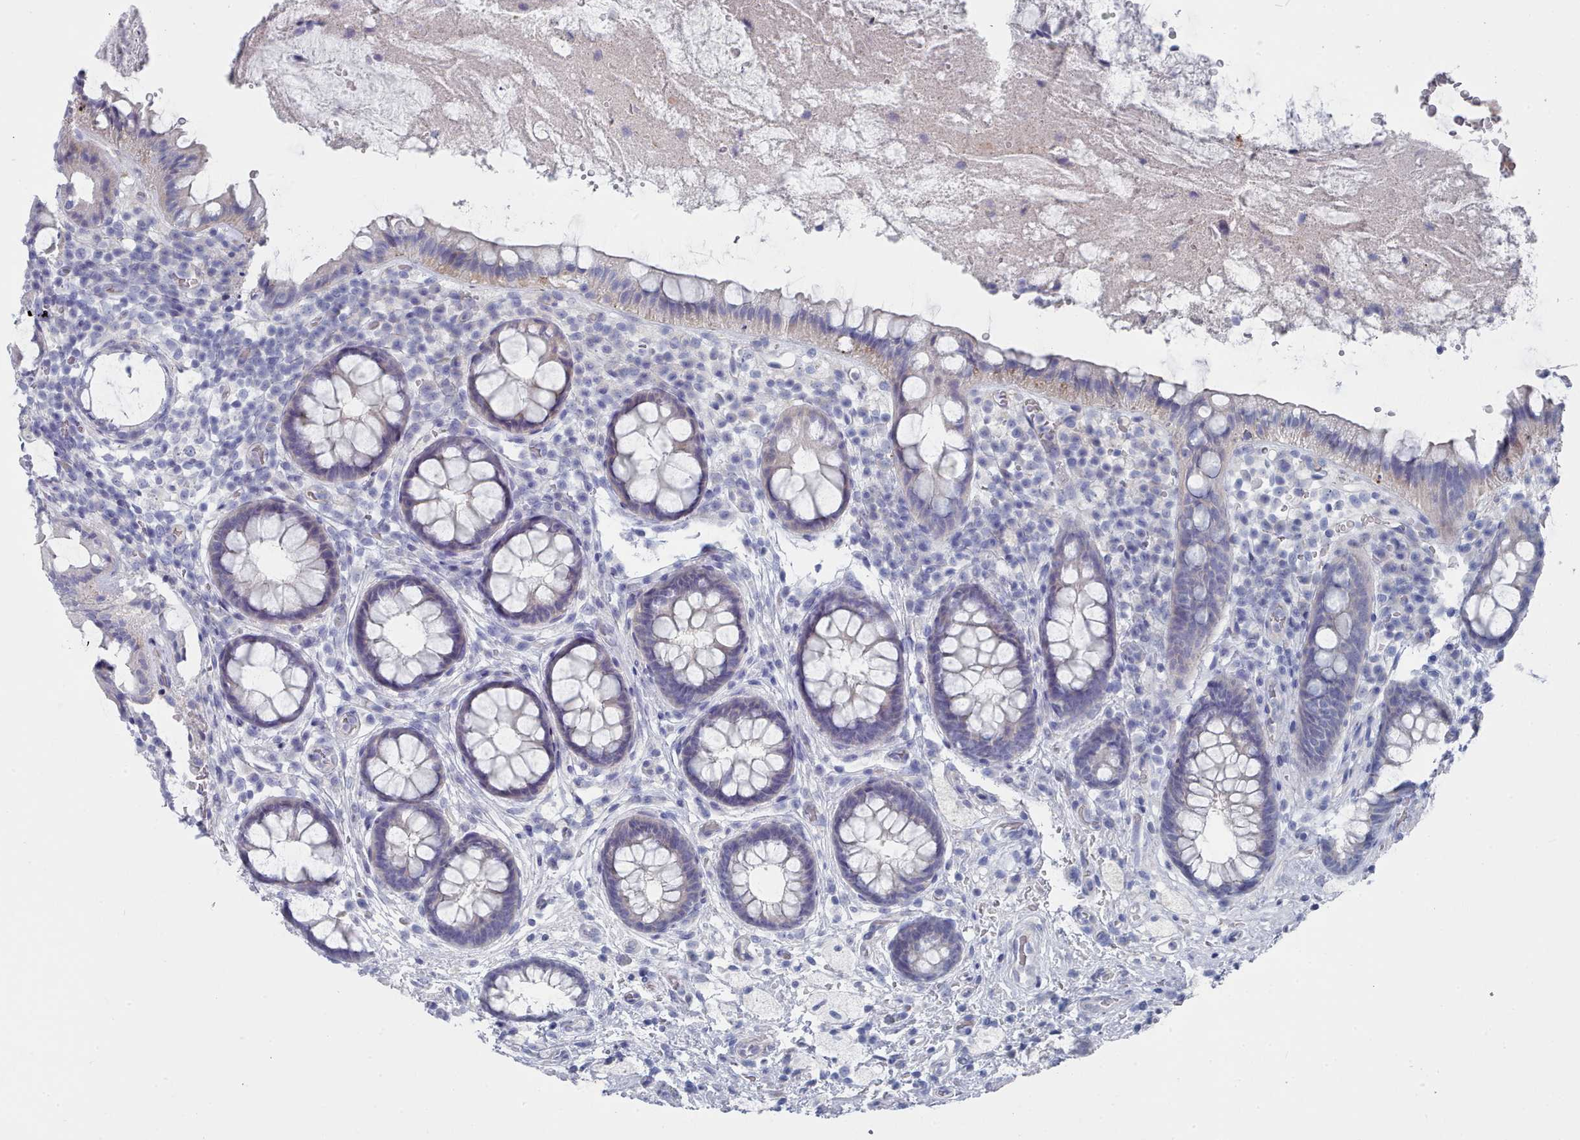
{"staining": {"intensity": "weak", "quantity": "<25%", "location": "cytoplasmic/membranous"}, "tissue": "rectum", "cell_type": "Glandular cells", "image_type": "normal", "snomed": [{"axis": "morphology", "description": "Normal tissue, NOS"}, {"axis": "topography", "description": "Rectum"}, {"axis": "topography", "description": "Peripheral nerve tissue"}], "caption": "Immunohistochemical staining of benign rectum exhibits no significant expression in glandular cells.", "gene": "ENSG00000285188", "patient": {"sex": "female", "age": 69}}